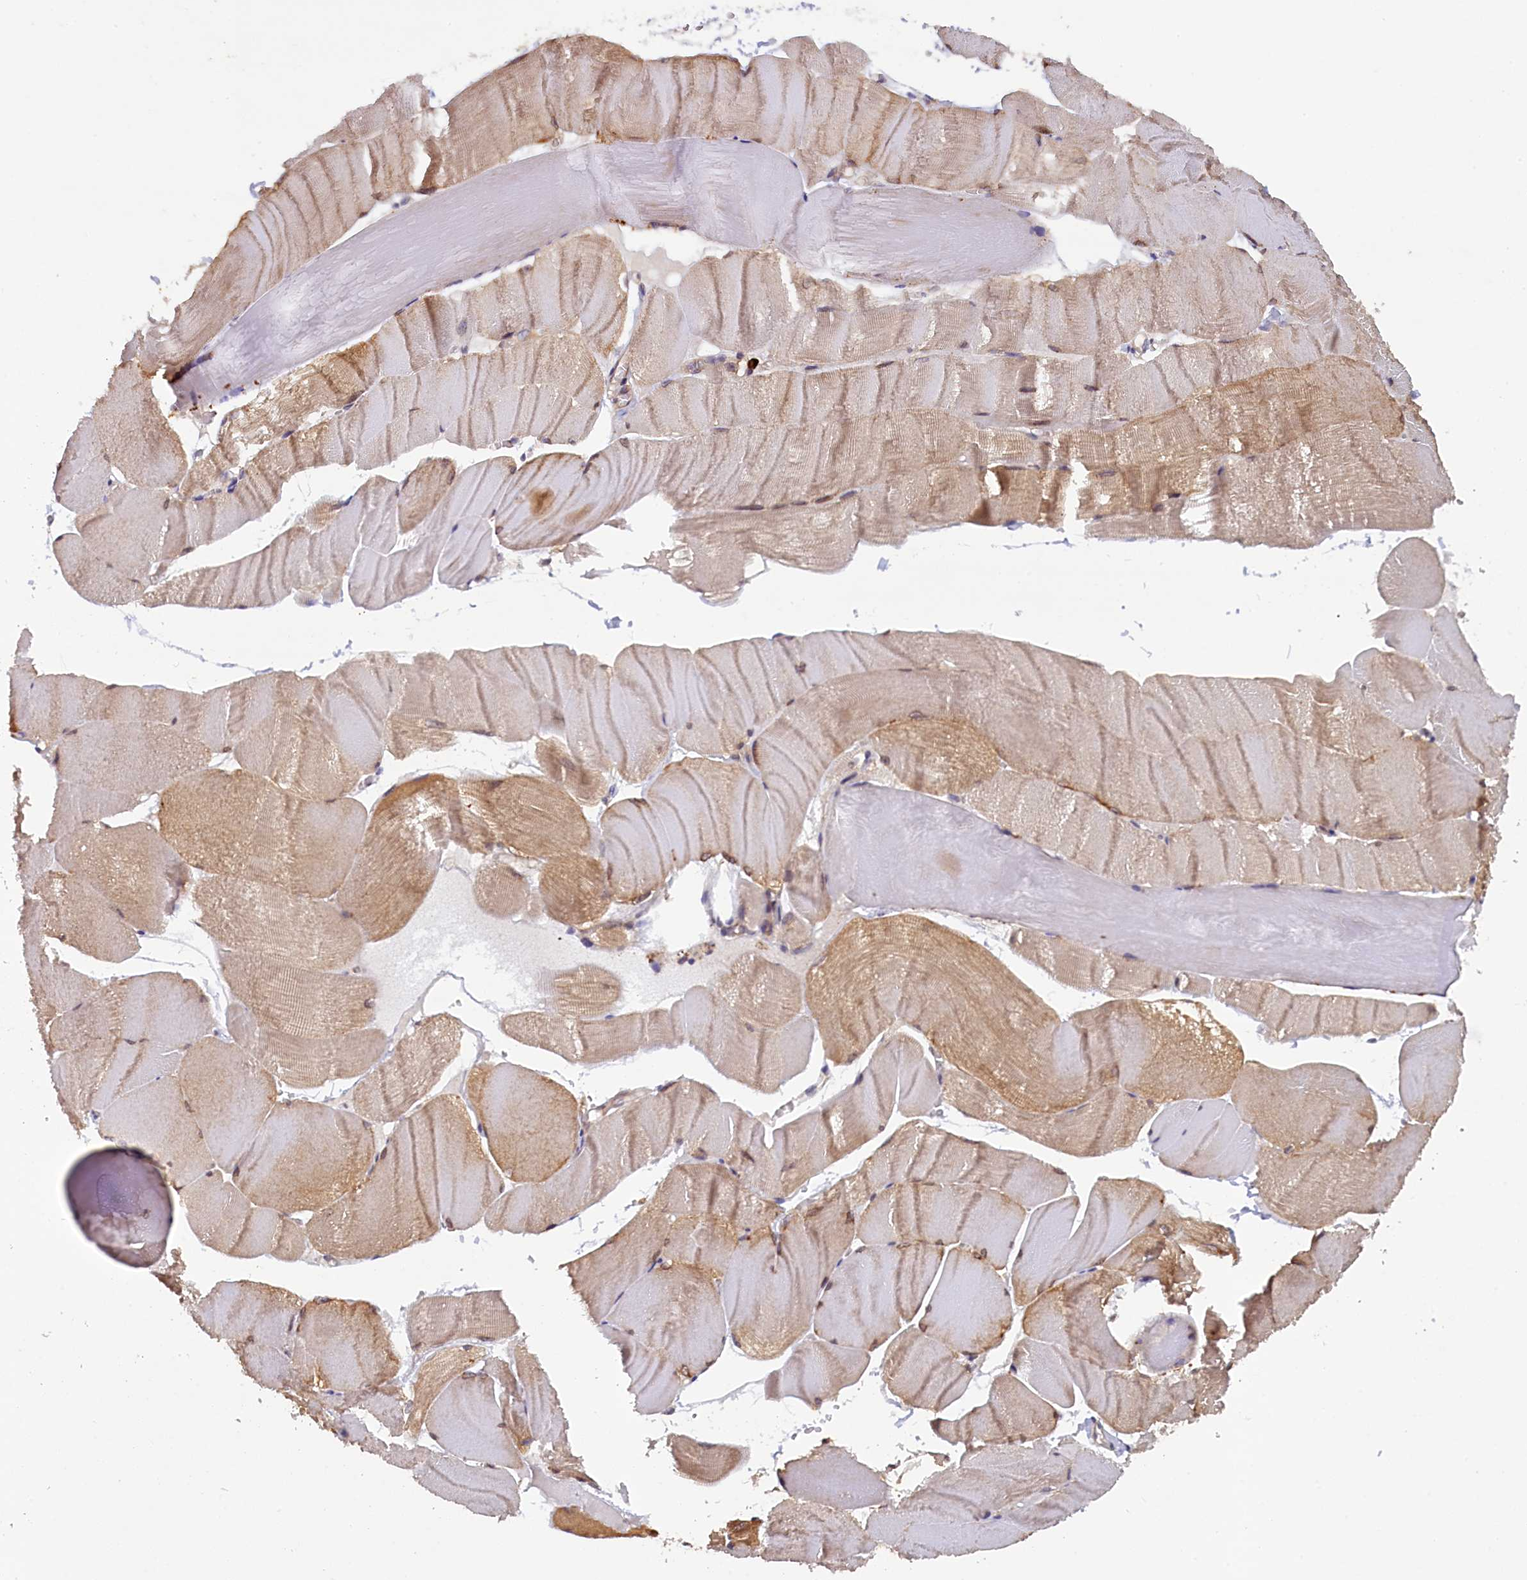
{"staining": {"intensity": "moderate", "quantity": "25%-75%", "location": "cytoplasmic/membranous,nuclear"}, "tissue": "skeletal muscle", "cell_type": "Myocytes", "image_type": "normal", "snomed": [{"axis": "morphology", "description": "Normal tissue, NOS"}, {"axis": "morphology", "description": "Basal cell carcinoma"}, {"axis": "topography", "description": "Skeletal muscle"}], "caption": "DAB (3,3'-diaminobenzidine) immunohistochemical staining of benign skeletal muscle demonstrates moderate cytoplasmic/membranous,nuclear protein staining in about 25%-75% of myocytes.", "gene": "CCDC9B", "patient": {"sex": "female", "age": 64}}